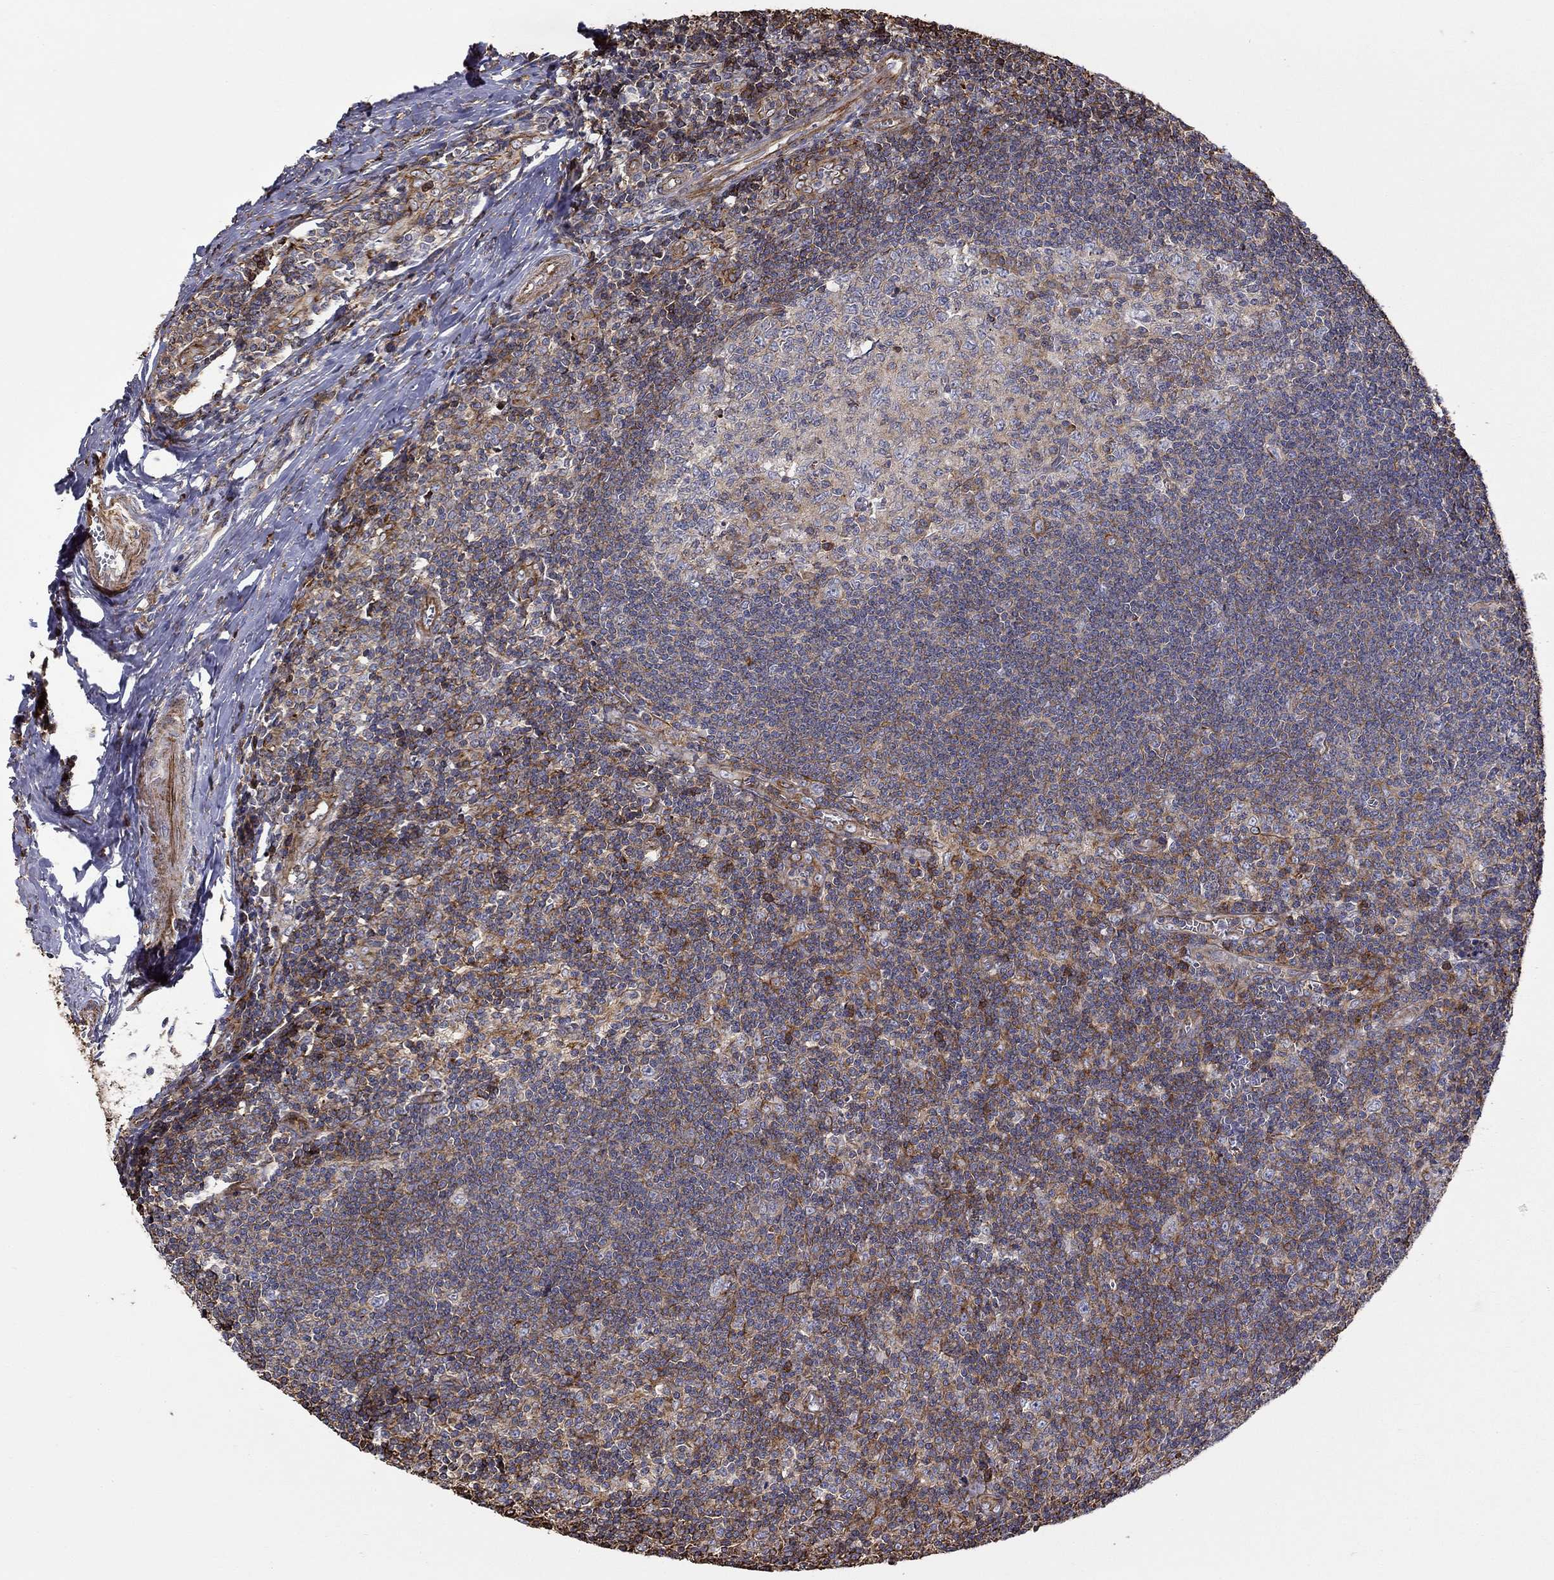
{"staining": {"intensity": "strong", "quantity": "25%-75%", "location": "cytoplasmic/membranous"}, "tissue": "tonsil", "cell_type": "Germinal center cells", "image_type": "normal", "snomed": [{"axis": "morphology", "description": "Normal tissue, NOS"}, {"axis": "topography", "description": "Tonsil"}], "caption": "Protein analysis of normal tonsil shows strong cytoplasmic/membranous positivity in approximately 25%-75% of germinal center cells. (DAB = brown stain, brightfield microscopy at high magnification).", "gene": "NPHP1", "patient": {"sex": "male", "age": 33}}